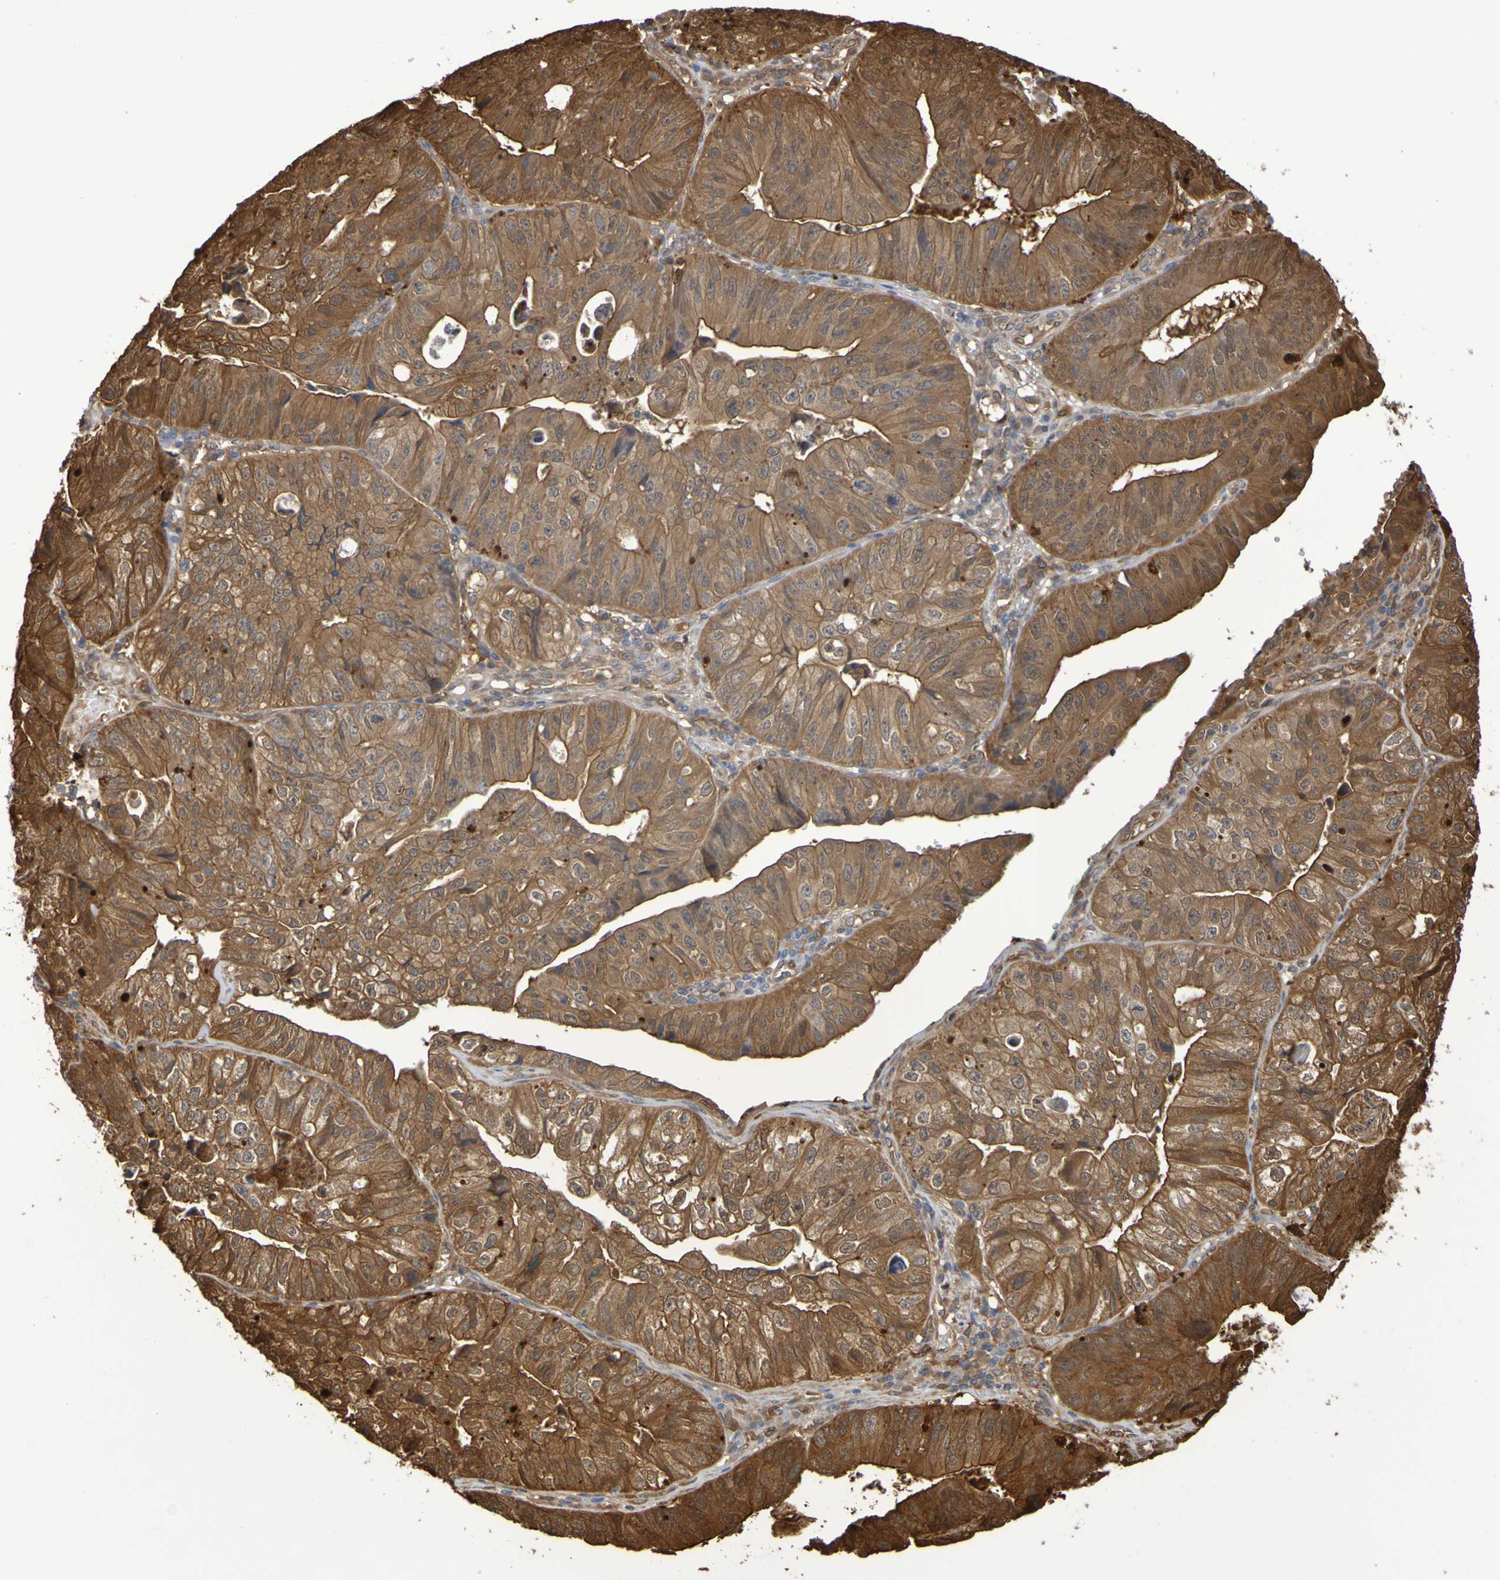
{"staining": {"intensity": "strong", "quantity": ">75%", "location": "cytoplasmic/membranous"}, "tissue": "stomach cancer", "cell_type": "Tumor cells", "image_type": "cancer", "snomed": [{"axis": "morphology", "description": "Adenocarcinoma, NOS"}, {"axis": "topography", "description": "Stomach"}], "caption": "Strong cytoplasmic/membranous protein expression is present in about >75% of tumor cells in stomach adenocarcinoma.", "gene": "SERPINB6", "patient": {"sex": "male", "age": 59}}